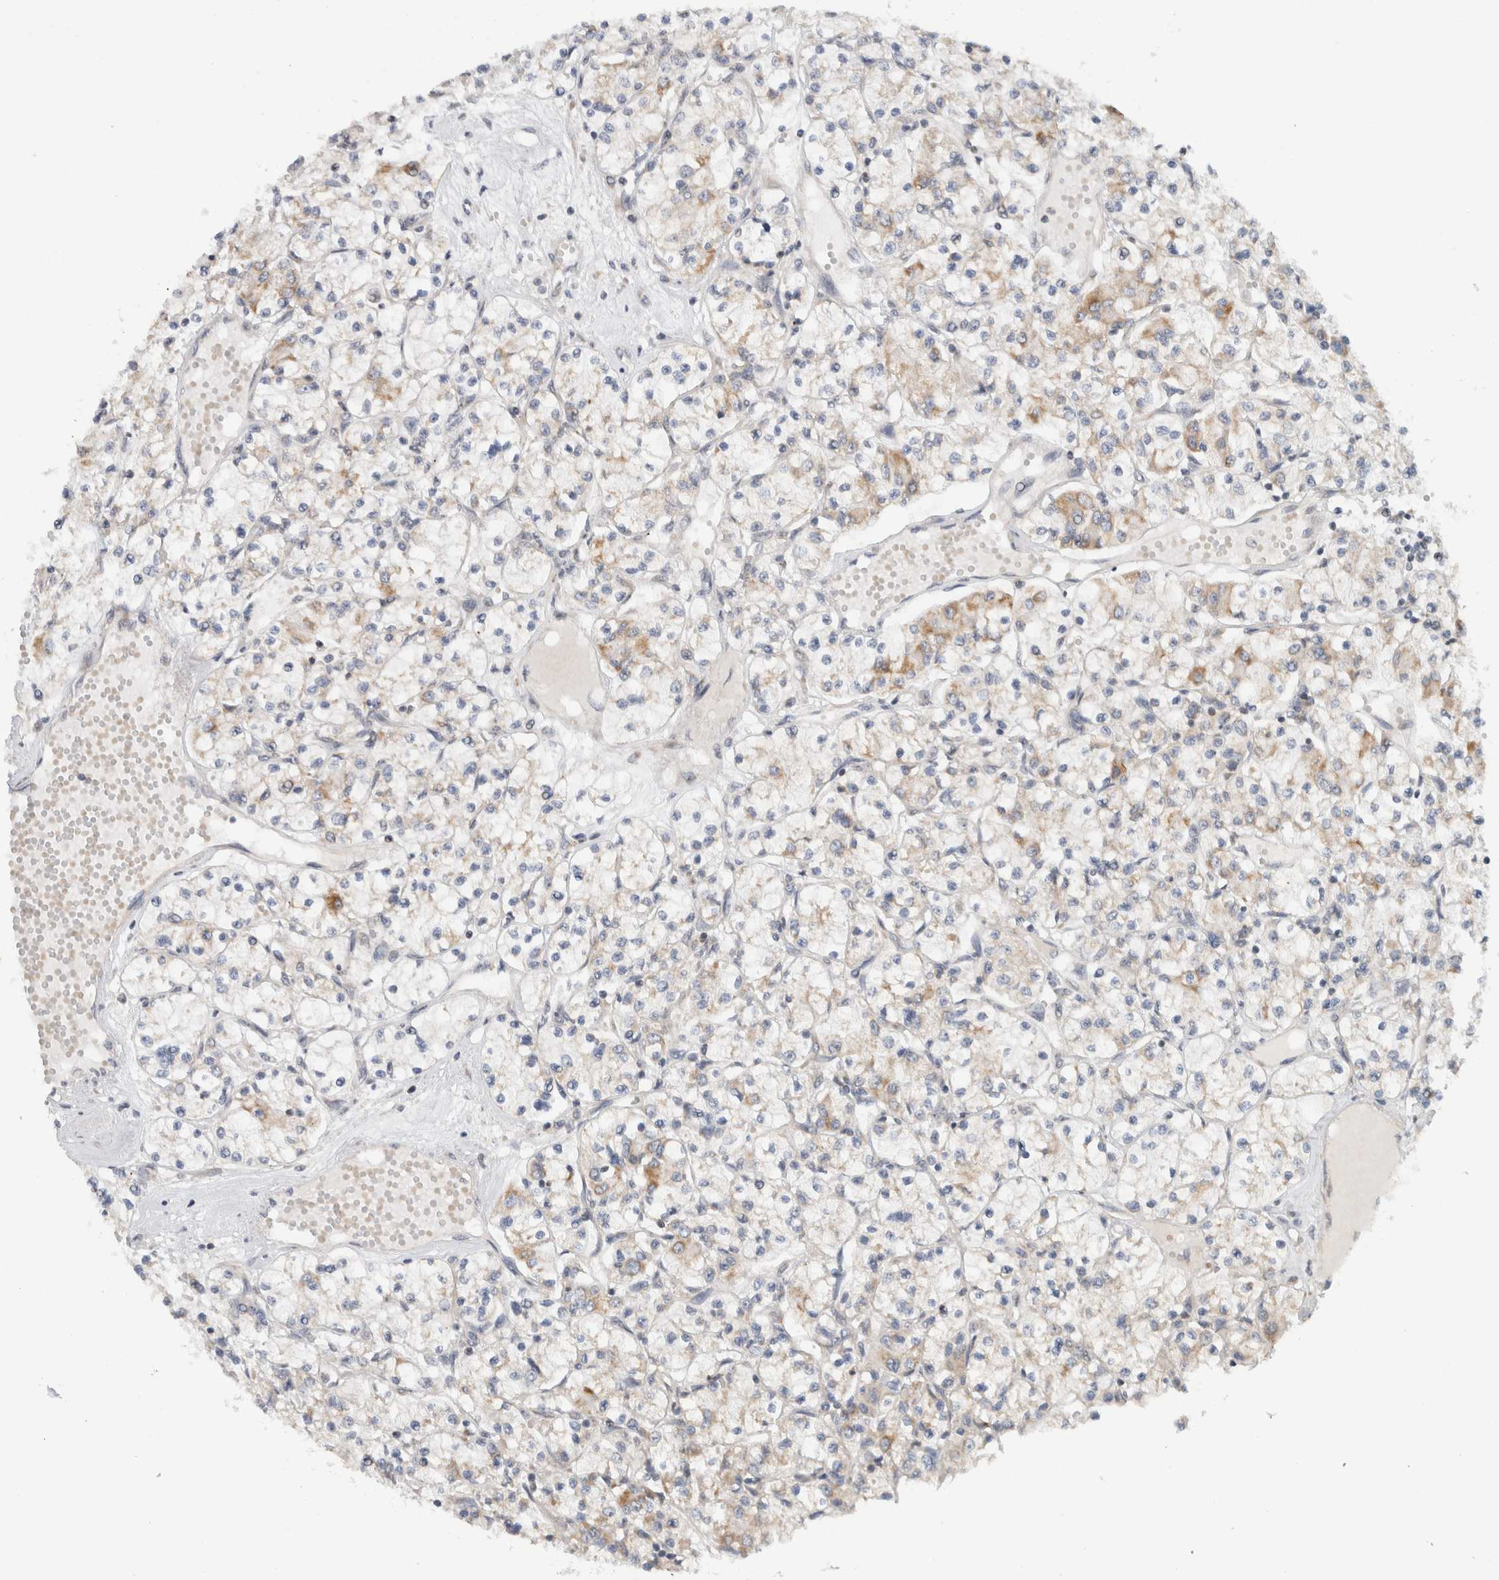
{"staining": {"intensity": "moderate", "quantity": "<25%", "location": "cytoplasmic/membranous"}, "tissue": "renal cancer", "cell_type": "Tumor cells", "image_type": "cancer", "snomed": [{"axis": "morphology", "description": "Adenocarcinoma, NOS"}, {"axis": "topography", "description": "Kidney"}], "caption": "Tumor cells show low levels of moderate cytoplasmic/membranous expression in about <25% of cells in adenocarcinoma (renal). Nuclei are stained in blue.", "gene": "CMC2", "patient": {"sex": "female", "age": 59}}